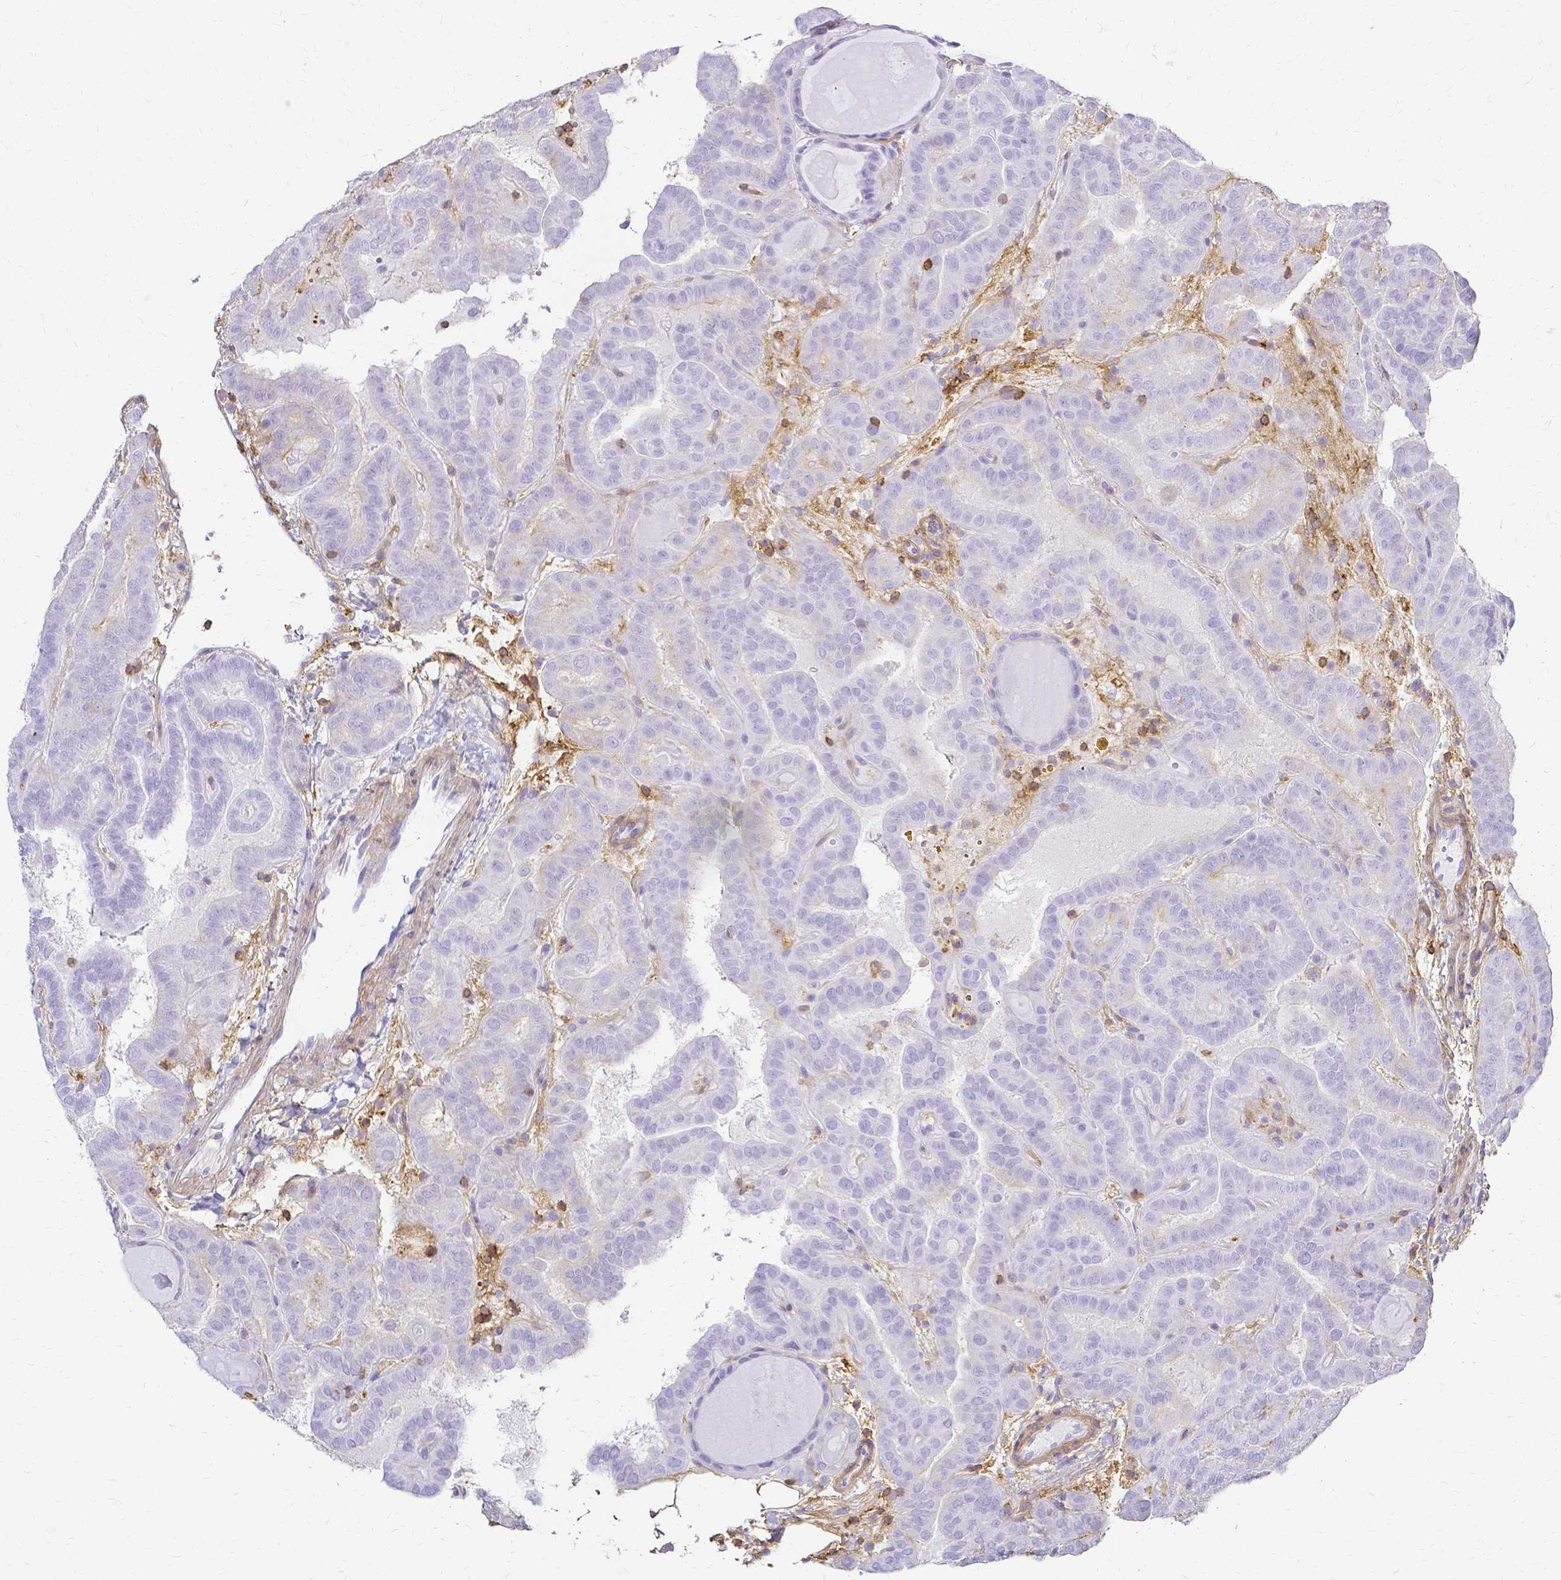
{"staining": {"intensity": "negative", "quantity": "none", "location": "none"}, "tissue": "thyroid cancer", "cell_type": "Tumor cells", "image_type": "cancer", "snomed": [{"axis": "morphology", "description": "Papillary adenocarcinoma, NOS"}, {"axis": "topography", "description": "Thyroid gland"}], "caption": "The micrograph demonstrates no staining of tumor cells in papillary adenocarcinoma (thyroid).", "gene": "HSPA12A", "patient": {"sex": "female", "age": 46}}